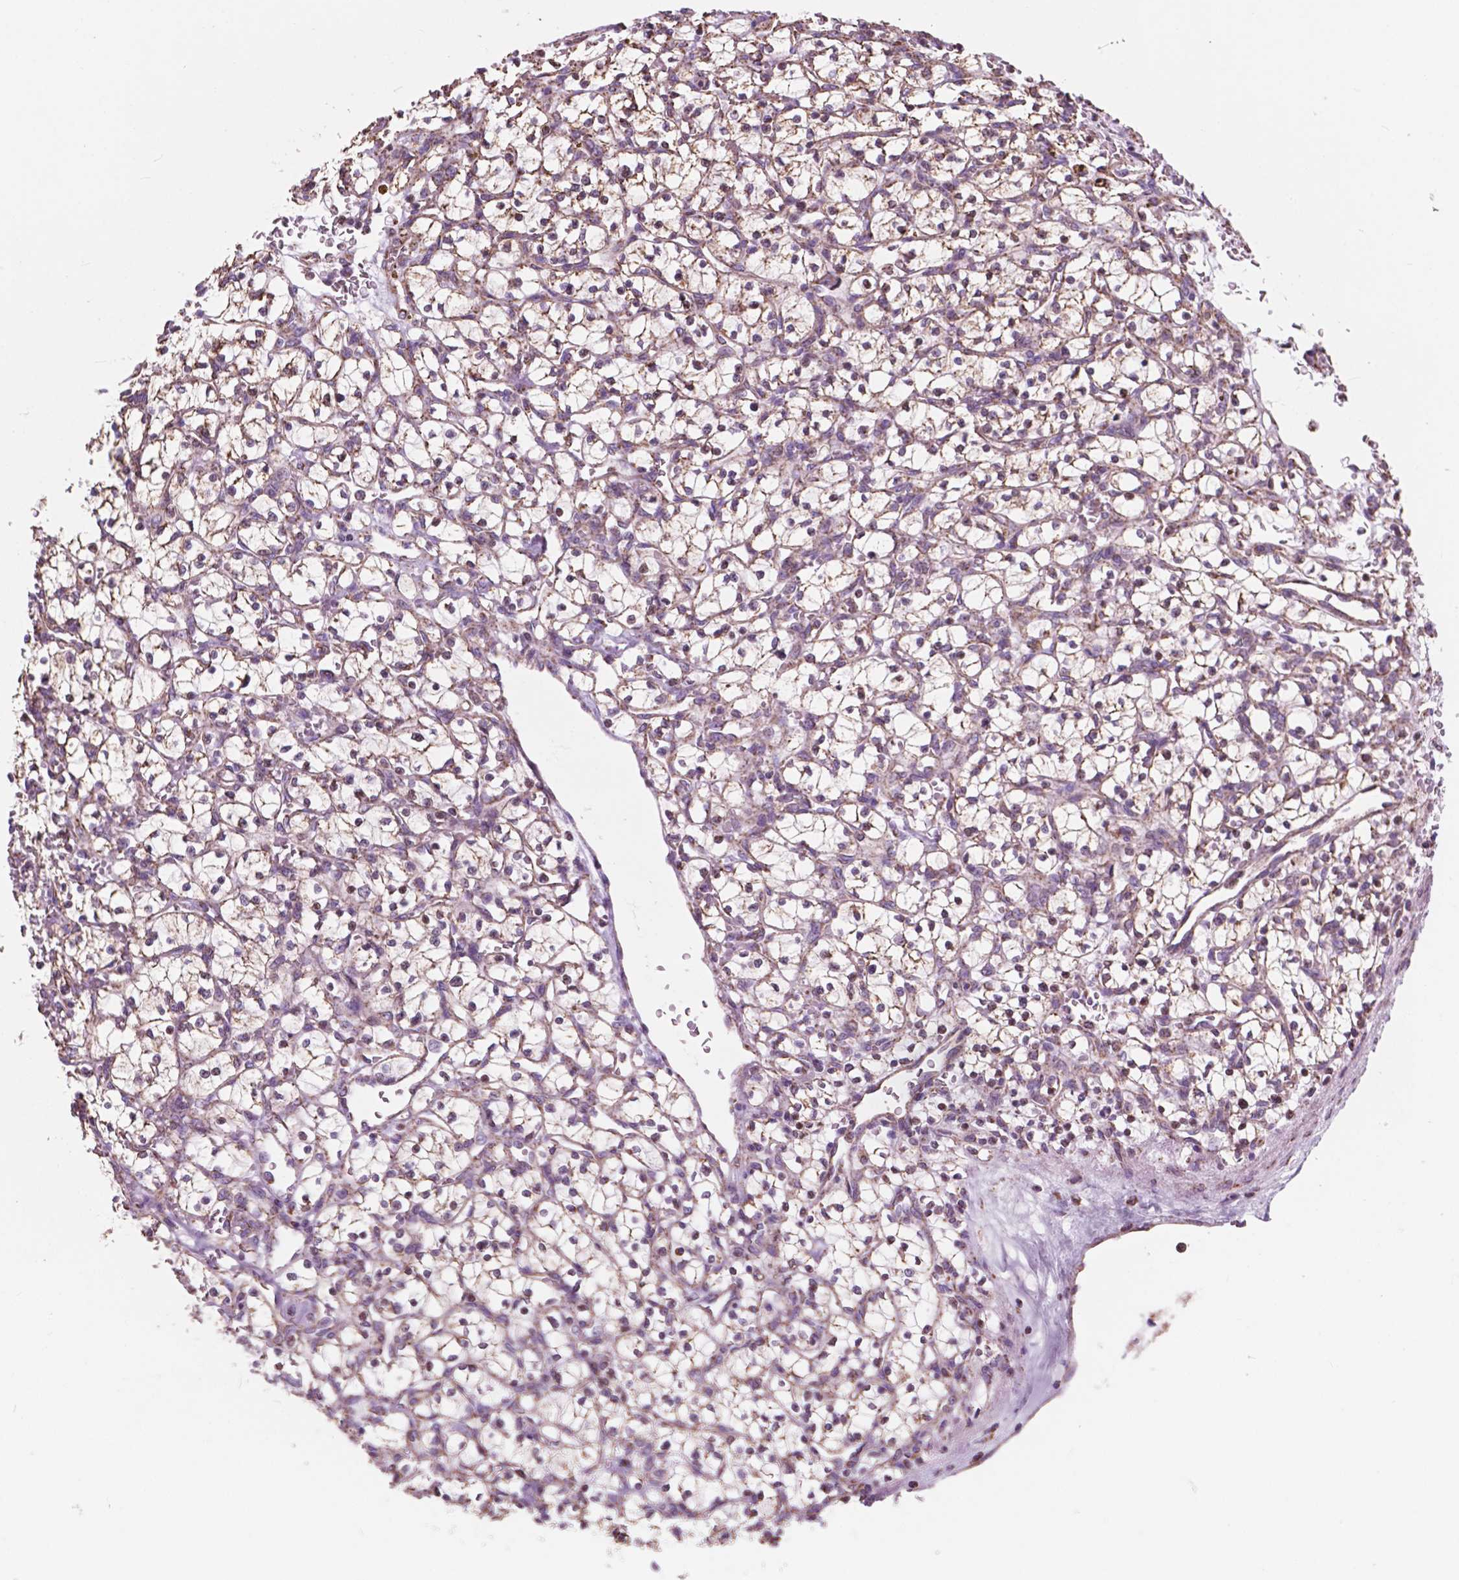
{"staining": {"intensity": "weak", "quantity": ">75%", "location": "cytoplasmic/membranous"}, "tissue": "renal cancer", "cell_type": "Tumor cells", "image_type": "cancer", "snomed": [{"axis": "morphology", "description": "Adenocarcinoma, NOS"}, {"axis": "topography", "description": "Kidney"}], "caption": "Tumor cells display weak cytoplasmic/membranous expression in about >75% of cells in renal cancer (adenocarcinoma).", "gene": "SCOC", "patient": {"sex": "female", "age": 64}}